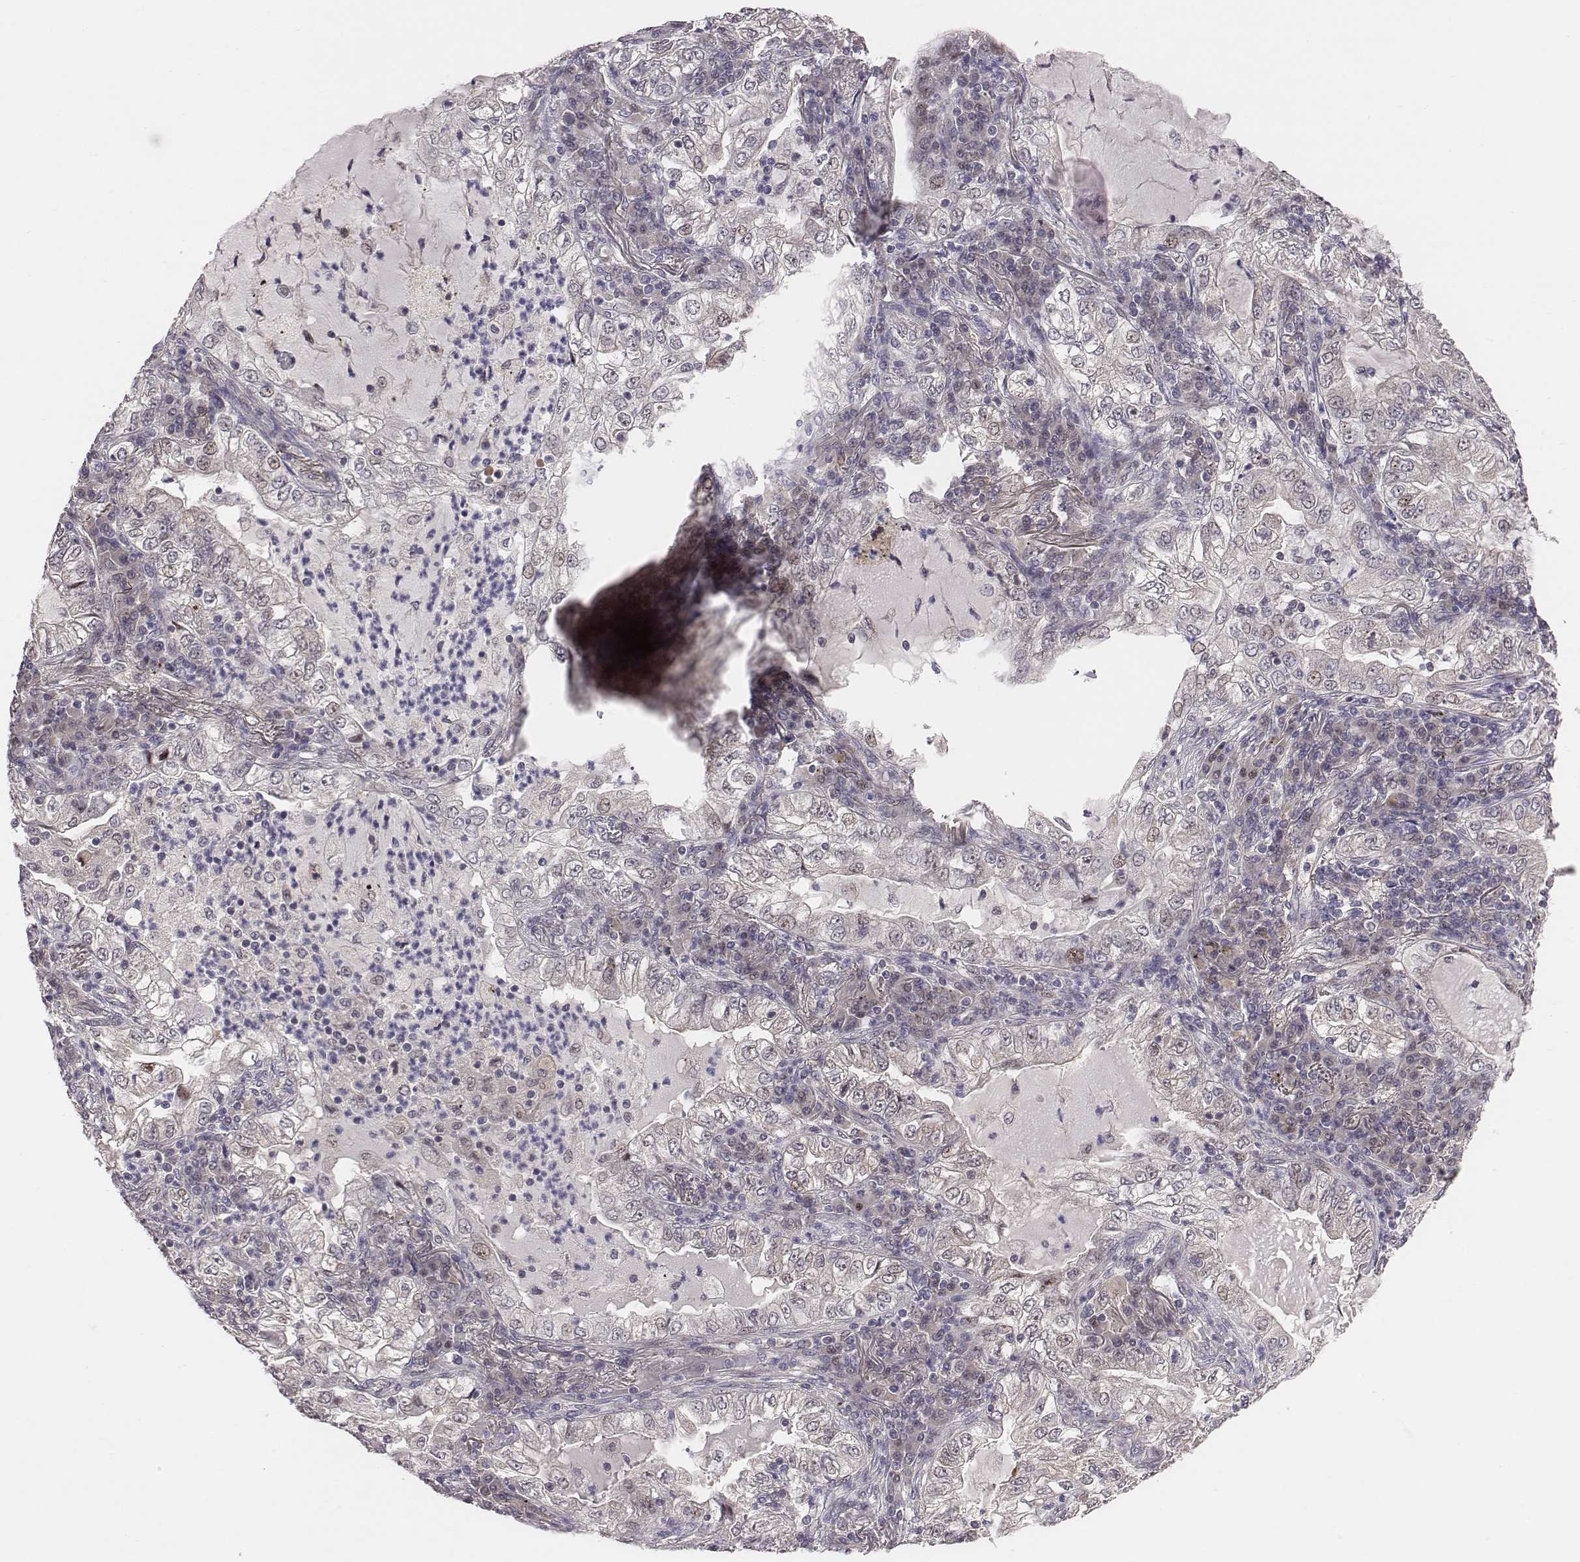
{"staining": {"intensity": "negative", "quantity": "none", "location": "none"}, "tissue": "lung cancer", "cell_type": "Tumor cells", "image_type": "cancer", "snomed": [{"axis": "morphology", "description": "Adenocarcinoma, NOS"}, {"axis": "topography", "description": "Lung"}], "caption": "High power microscopy histopathology image of an IHC image of lung cancer, revealing no significant positivity in tumor cells. Brightfield microscopy of immunohistochemistry (IHC) stained with DAB (brown) and hematoxylin (blue), captured at high magnification.", "gene": "SMURF2", "patient": {"sex": "female", "age": 73}}